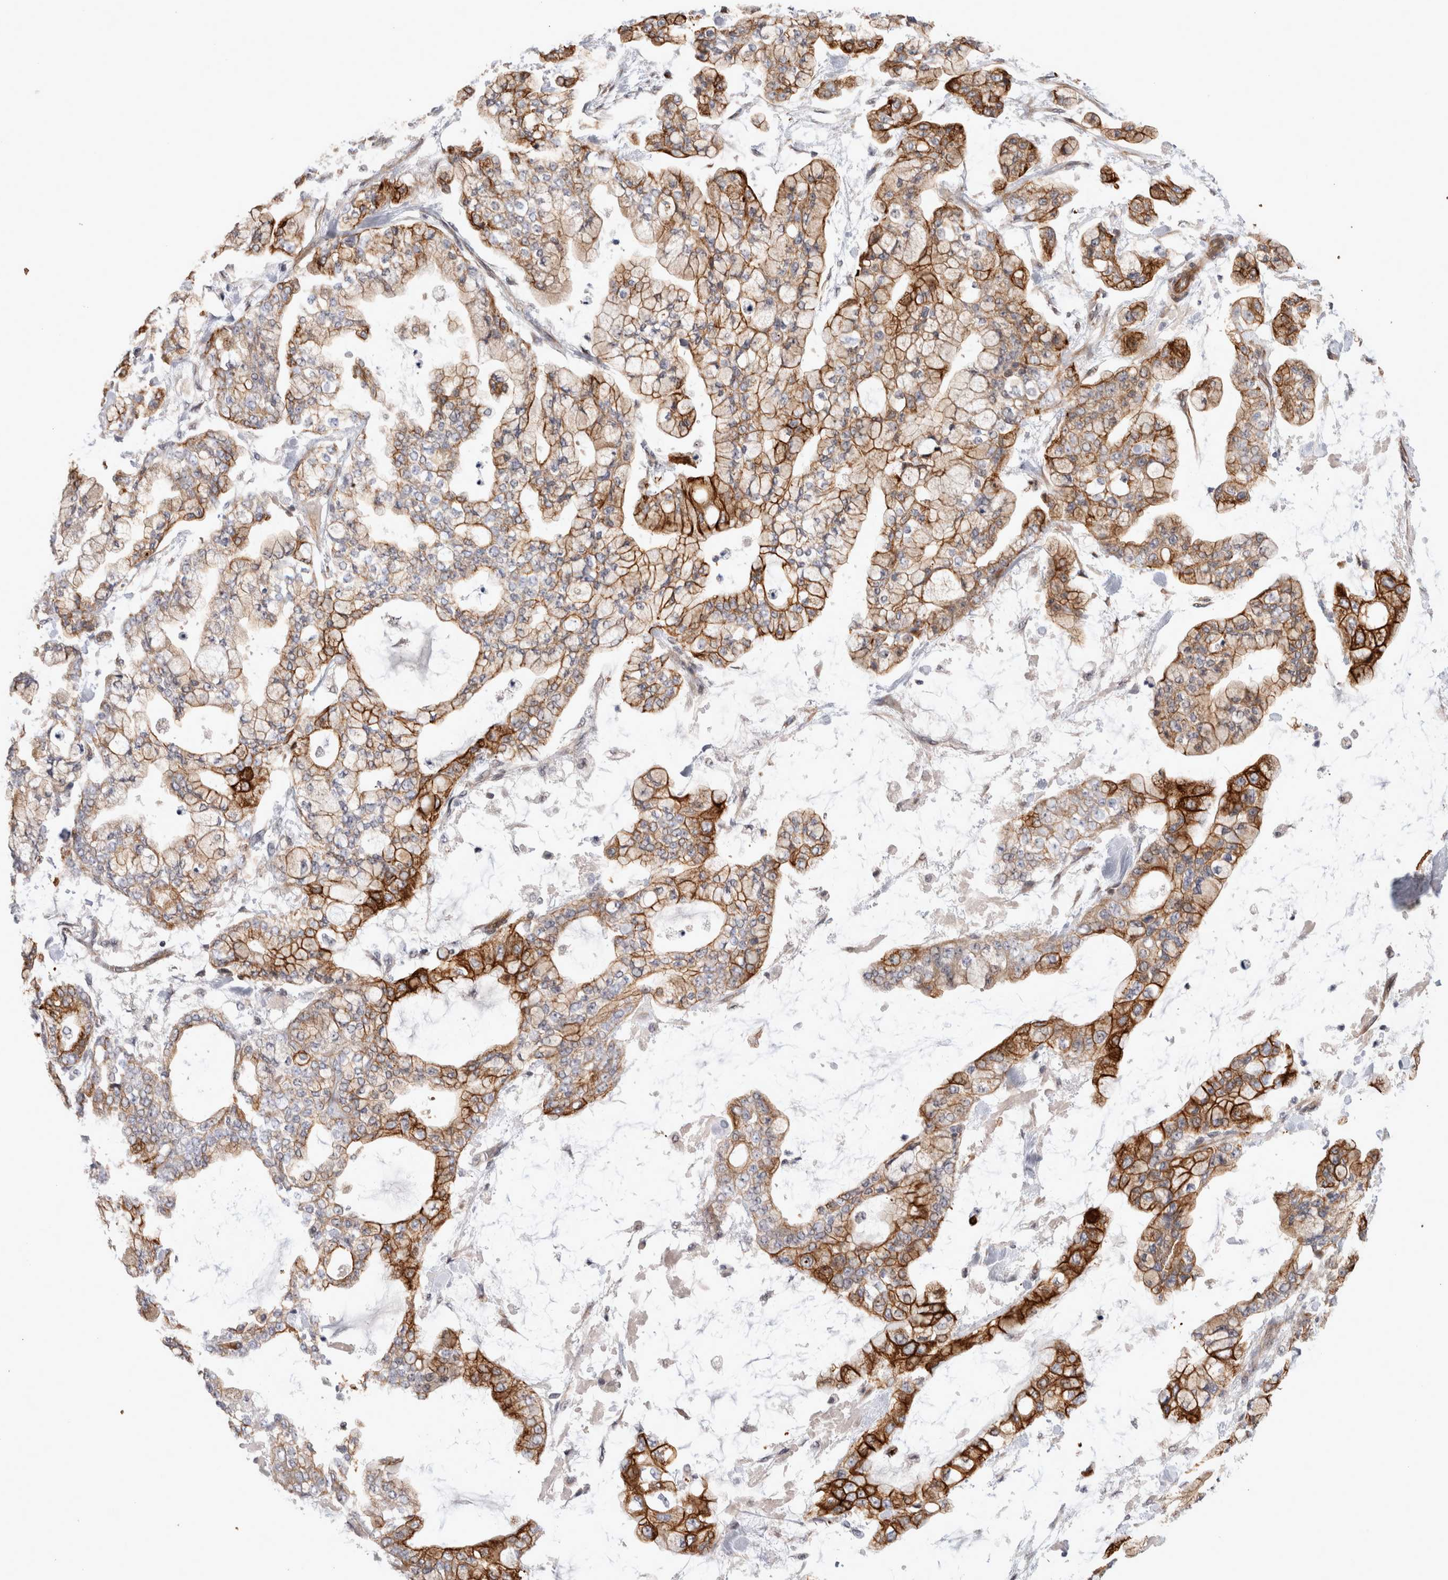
{"staining": {"intensity": "moderate", "quantity": ">75%", "location": "cytoplasmic/membranous"}, "tissue": "stomach cancer", "cell_type": "Tumor cells", "image_type": "cancer", "snomed": [{"axis": "morphology", "description": "Normal tissue, NOS"}, {"axis": "morphology", "description": "Adenocarcinoma, NOS"}, {"axis": "topography", "description": "Stomach, upper"}, {"axis": "topography", "description": "Stomach"}], "caption": "High-power microscopy captured an IHC micrograph of stomach cancer, revealing moderate cytoplasmic/membranous positivity in approximately >75% of tumor cells.", "gene": "CRISPLD1", "patient": {"sex": "male", "age": 76}}